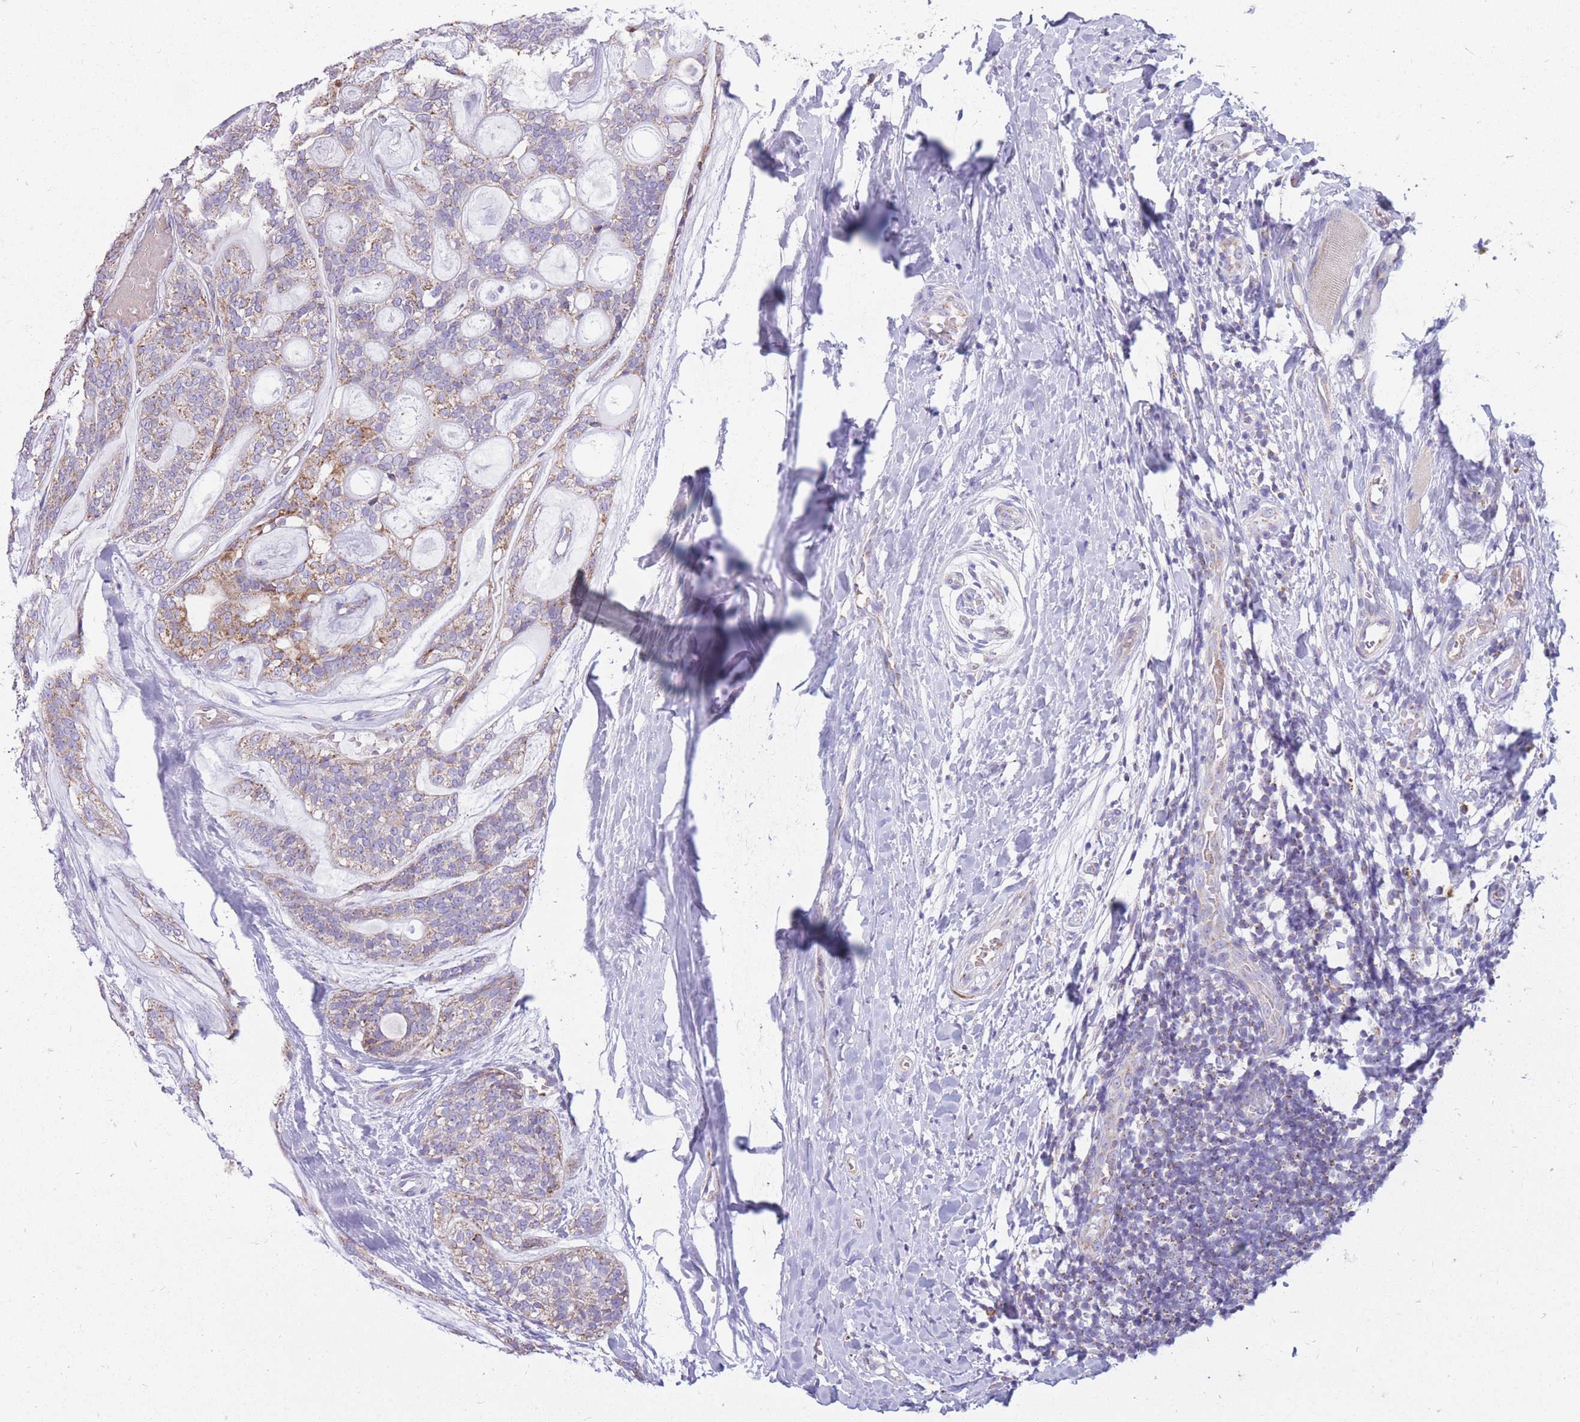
{"staining": {"intensity": "moderate", "quantity": "25%-75%", "location": "cytoplasmic/membranous"}, "tissue": "head and neck cancer", "cell_type": "Tumor cells", "image_type": "cancer", "snomed": [{"axis": "morphology", "description": "Adenocarcinoma, NOS"}, {"axis": "topography", "description": "Head-Neck"}], "caption": "IHC photomicrograph of human head and neck cancer stained for a protein (brown), which exhibits medium levels of moderate cytoplasmic/membranous positivity in approximately 25%-75% of tumor cells.", "gene": "PCSK1", "patient": {"sex": "male", "age": 66}}